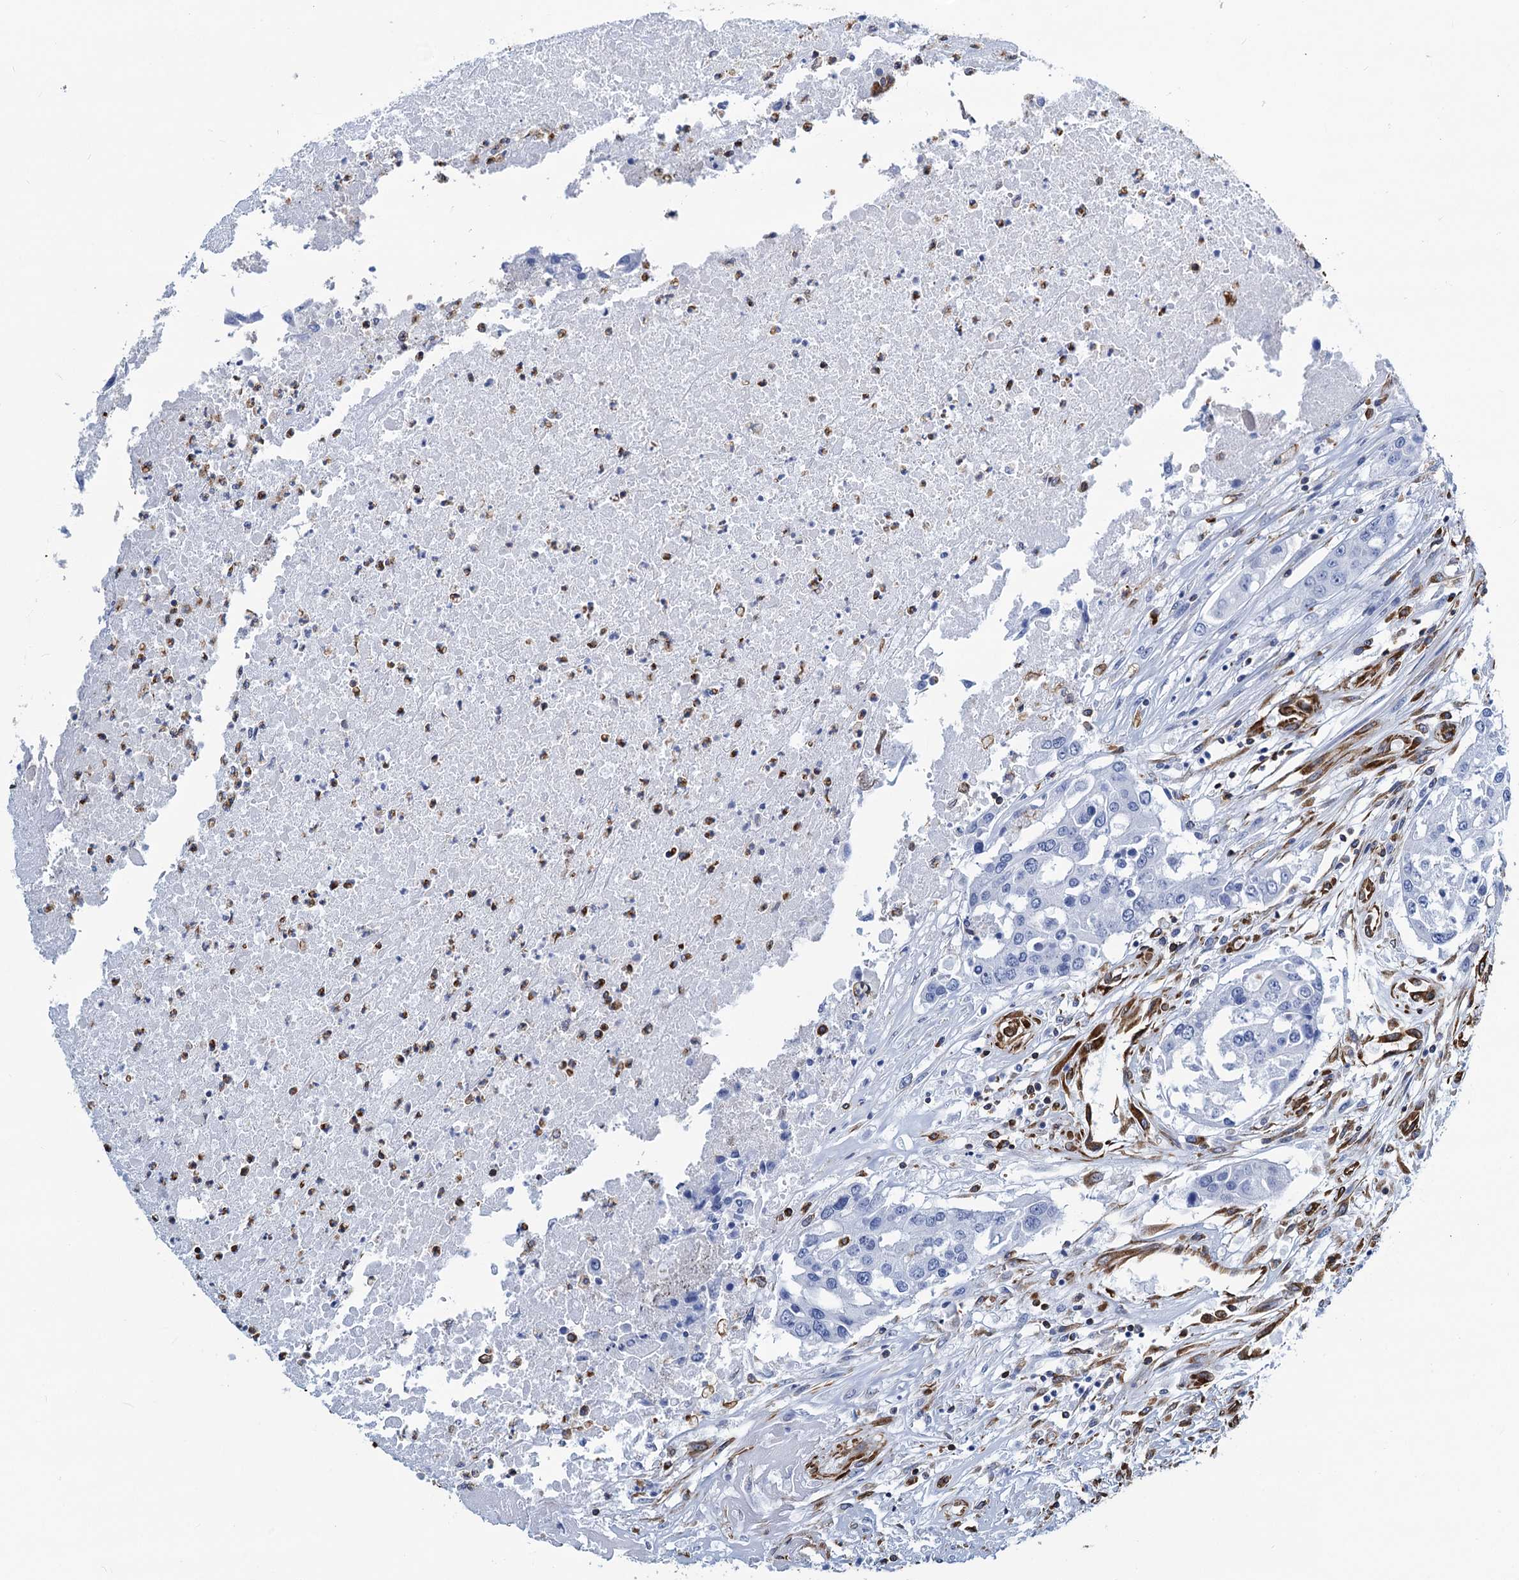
{"staining": {"intensity": "negative", "quantity": "none", "location": "none"}, "tissue": "colorectal cancer", "cell_type": "Tumor cells", "image_type": "cancer", "snomed": [{"axis": "morphology", "description": "Adenocarcinoma, NOS"}, {"axis": "topography", "description": "Colon"}], "caption": "Protein analysis of colorectal cancer (adenocarcinoma) exhibits no significant positivity in tumor cells.", "gene": "PGM2", "patient": {"sex": "male", "age": 77}}